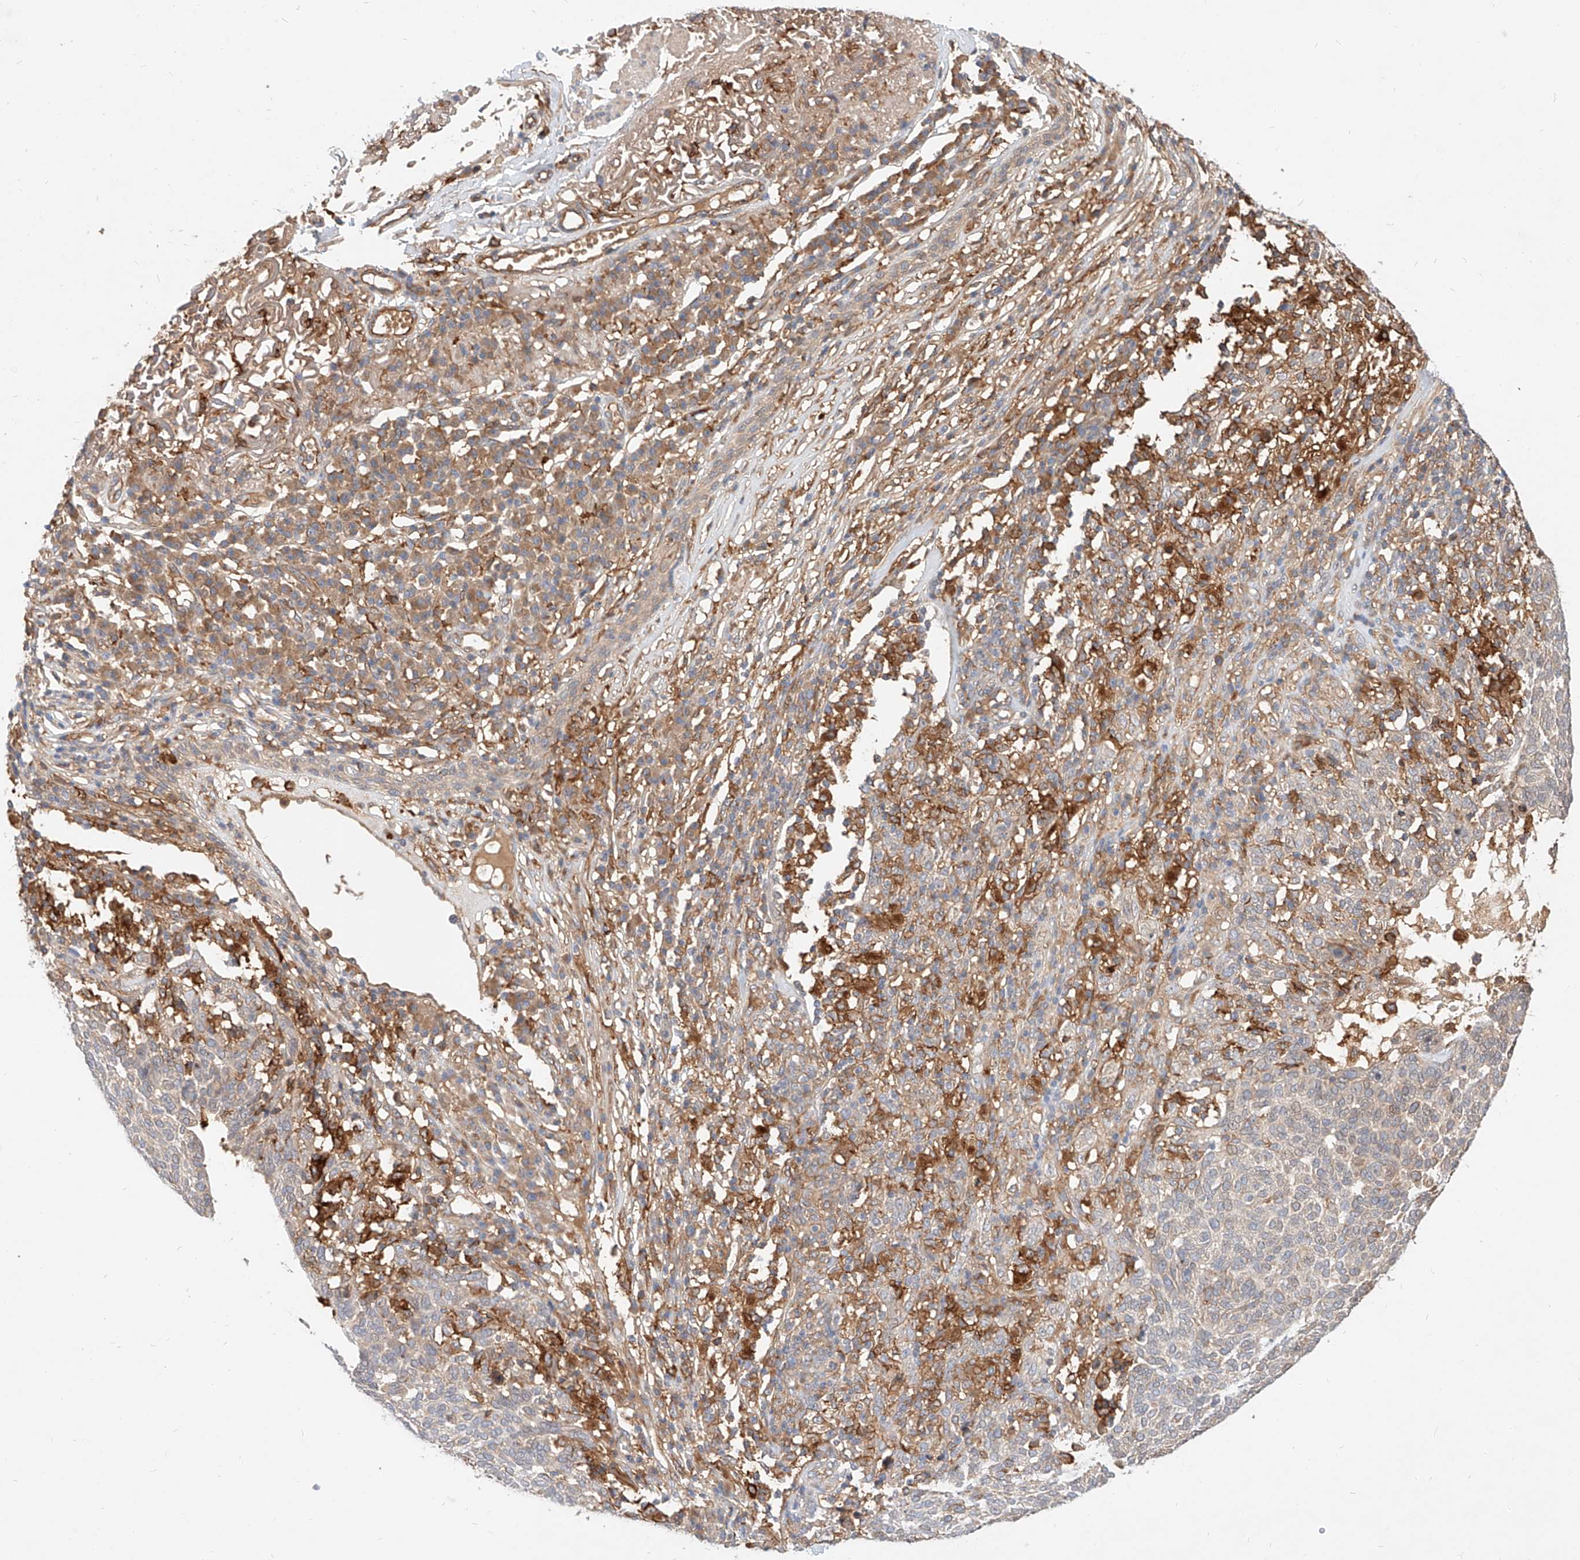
{"staining": {"intensity": "weak", "quantity": "<25%", "location": "cytoplasmic/membranous"}, "tissue": "skin cancer", "cell_type": "Tumor cells", "image_type": "cancer", "snomed": [{"axis": "morphology", "description": "Squamous cell carcinoma, NOS"}, {"axis": "topography", "description": "Skin"}], "caption": "Tumor cells show no significant staining in squamous cell carcinoma (skin).", "gene": "NFAM1", "patient": {"sex": "female", "age": 90}}